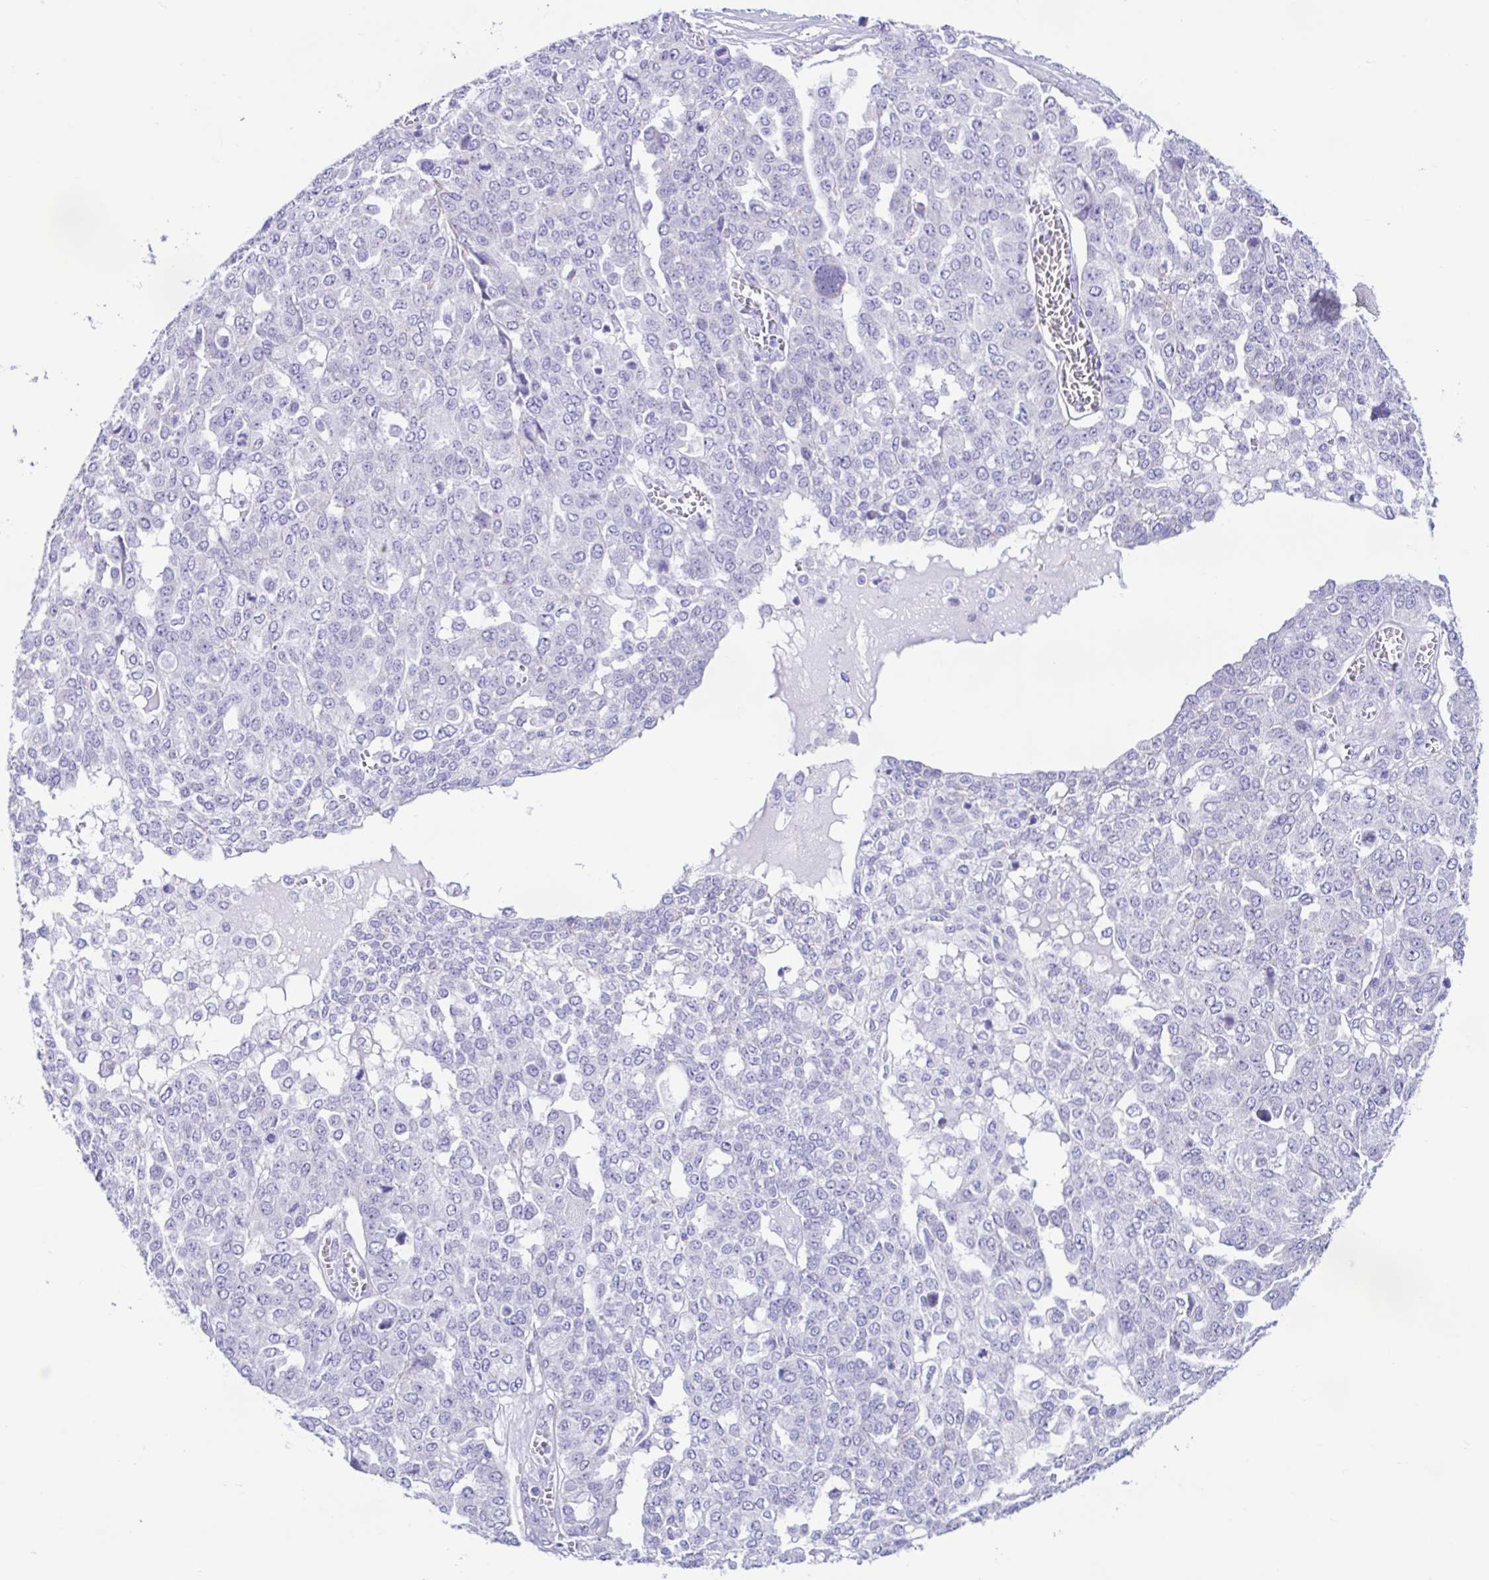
{"staining": {"intensity": "negative", "quantity": "none", "location": "none"}, "tissue": "ovarian cancer", "cell_type": "Tumor cells", "image_type": "cancer", "snomed": [{"axis": "morphology", "description": "Cystadenocarcinoma, serous, NOS"}, {"axis": "topography", "description": "Soft tissue"}, {"axis": "topography", "description": "Ovary"}], "caption": "Immunohistochemistry micrograph of human ovarian serous cystadenocarcinoma stained for a protein (brown), which demonstrates no expression in tumor cells.", "gene": "ACTRT3", "patient": {"sex": "female", "age": 57}}